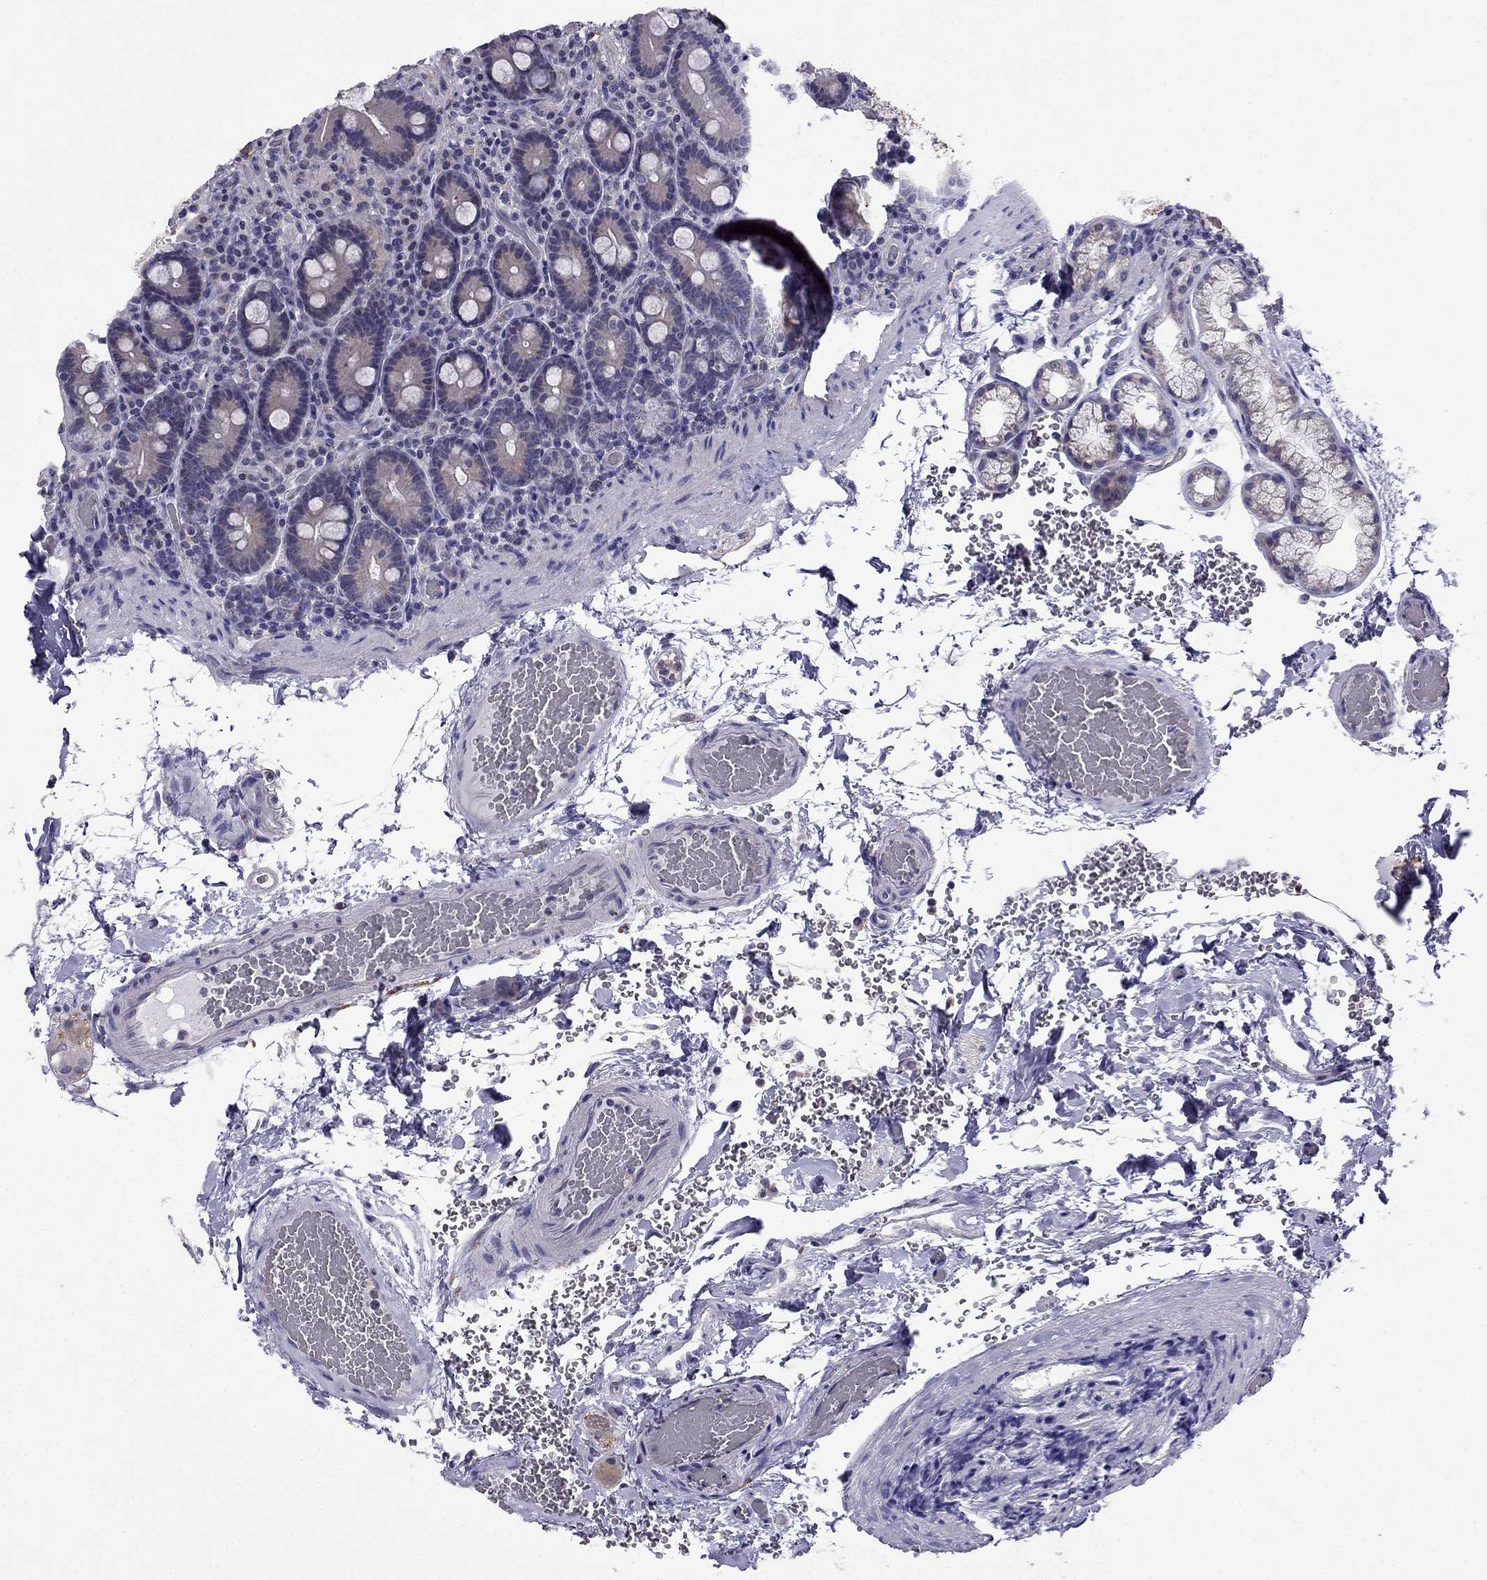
{"staining": {"intensity": "weak", "quantity": "25%-75%", "location": "cytoplasmic/membranous"}, "tissue": "duodenum", "cell_type": "Glandular cells", "image_type": "normal", "snomed": [{"axis": "morphology", "description": "Normal tissue, NOS"}, {"axis": "topography", "description": "Duodenum"}], "caption": "Approximately 25%-75% of glandular cells in normal duodenum show weak cytoplasmic/membranous protein staining as visualized by brown immunohistochemical staining.", "gene": "SLC6A2", "patient": {"sex": "female", "age": 62}}